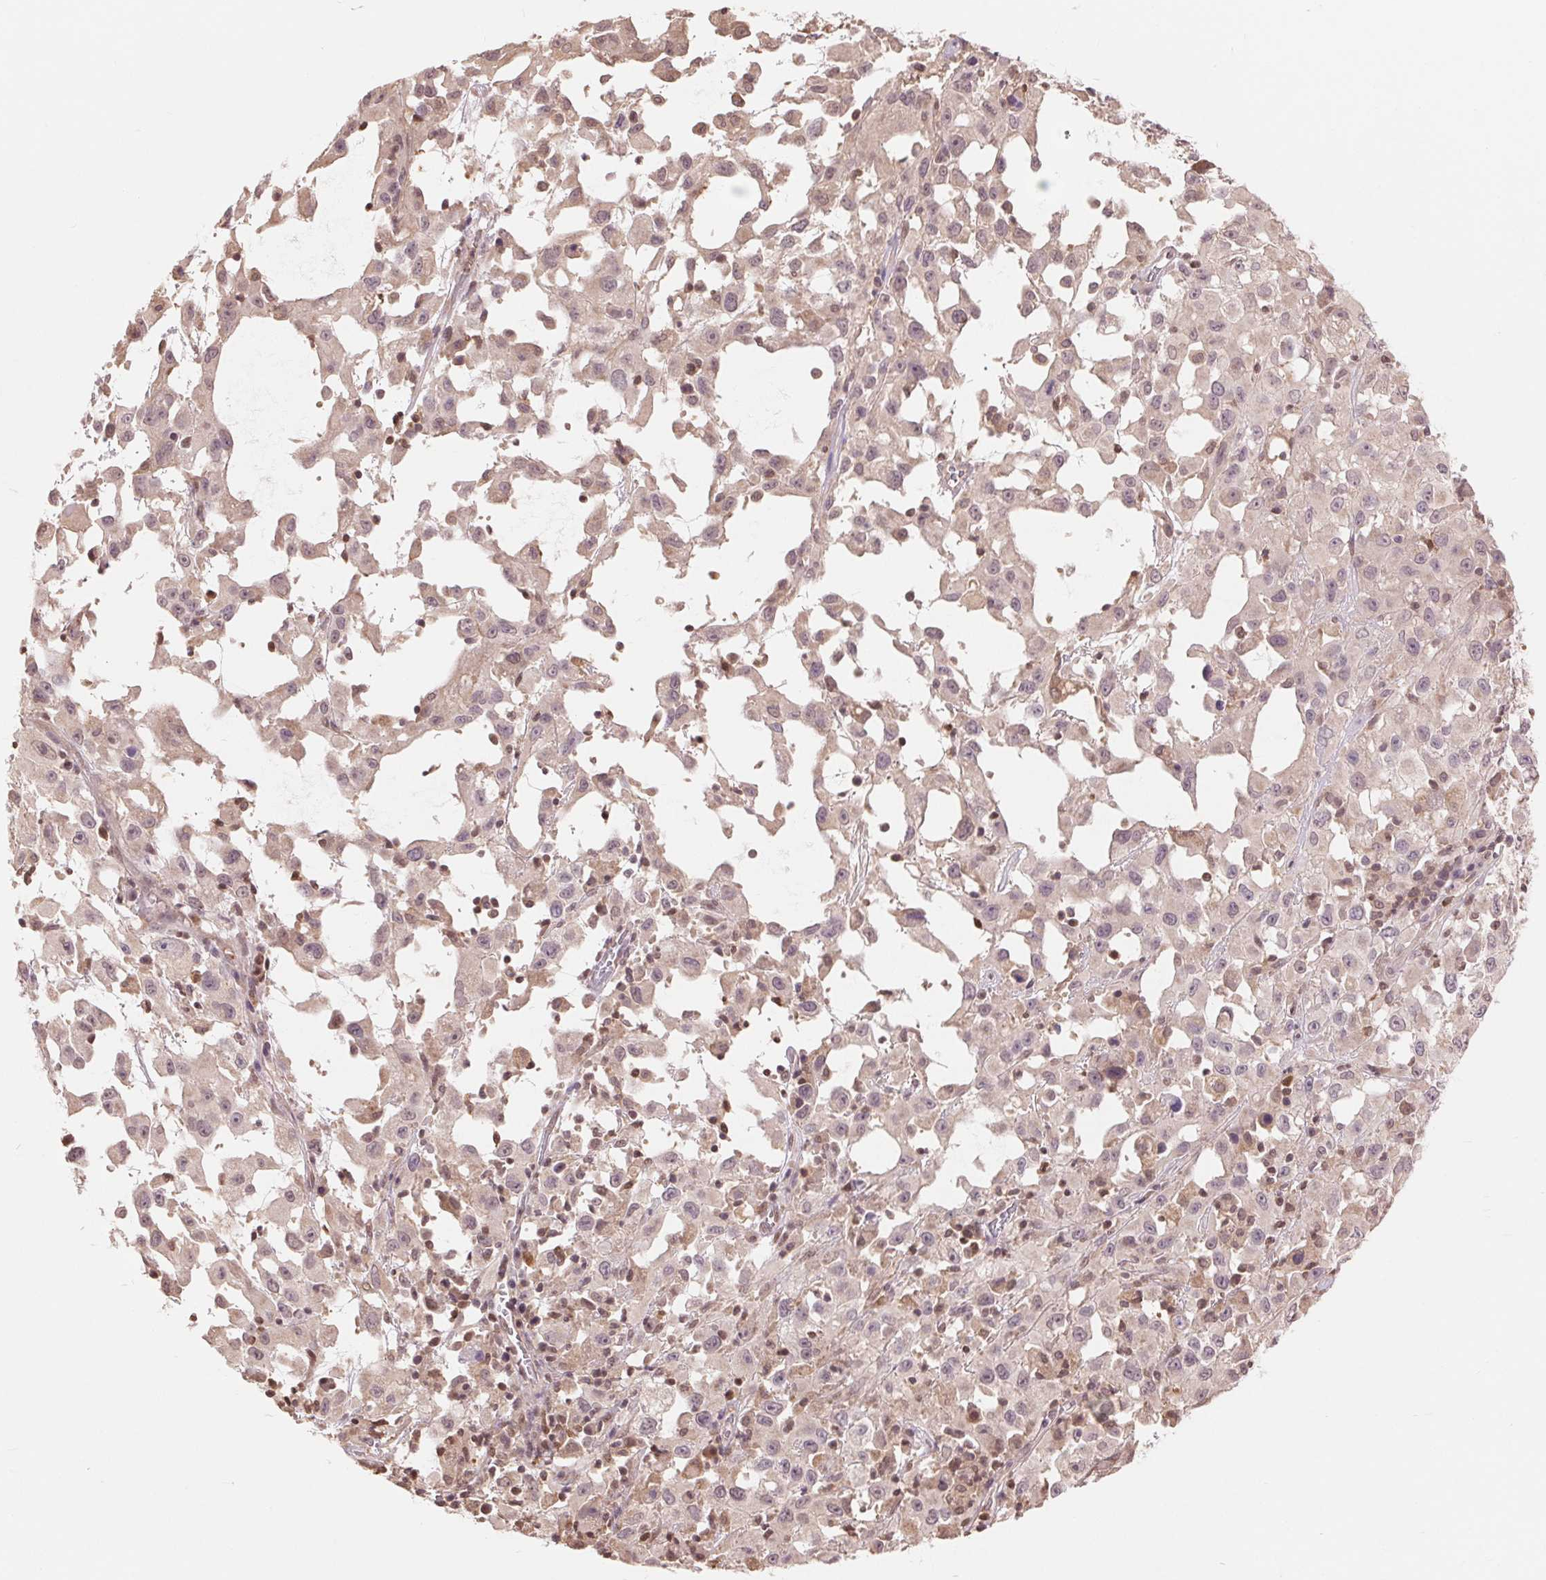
{"staining": {"intensity": "weak", "quantity": ">75%", "location": "nuclear"}, "tissue": "melanoma", "cell_type": "Tumor cells", "image_type": "cancer", "snomed": [{"axis": "morphology", "description": "Malignant melanoma, Metastatic site"}, {"axis": "topography", "description": "Soft tissue"}], "caption": "Malignant melanoma (metastatic site) was stained to show a protein in brown. There is low levels of weak nuclear expression in about >75% of tumor cells. (DAB = brown stain, brightfield microscopy at high magnification).", "gene": "TMEM273", "patient": {"sex": "male", "age": 50}}